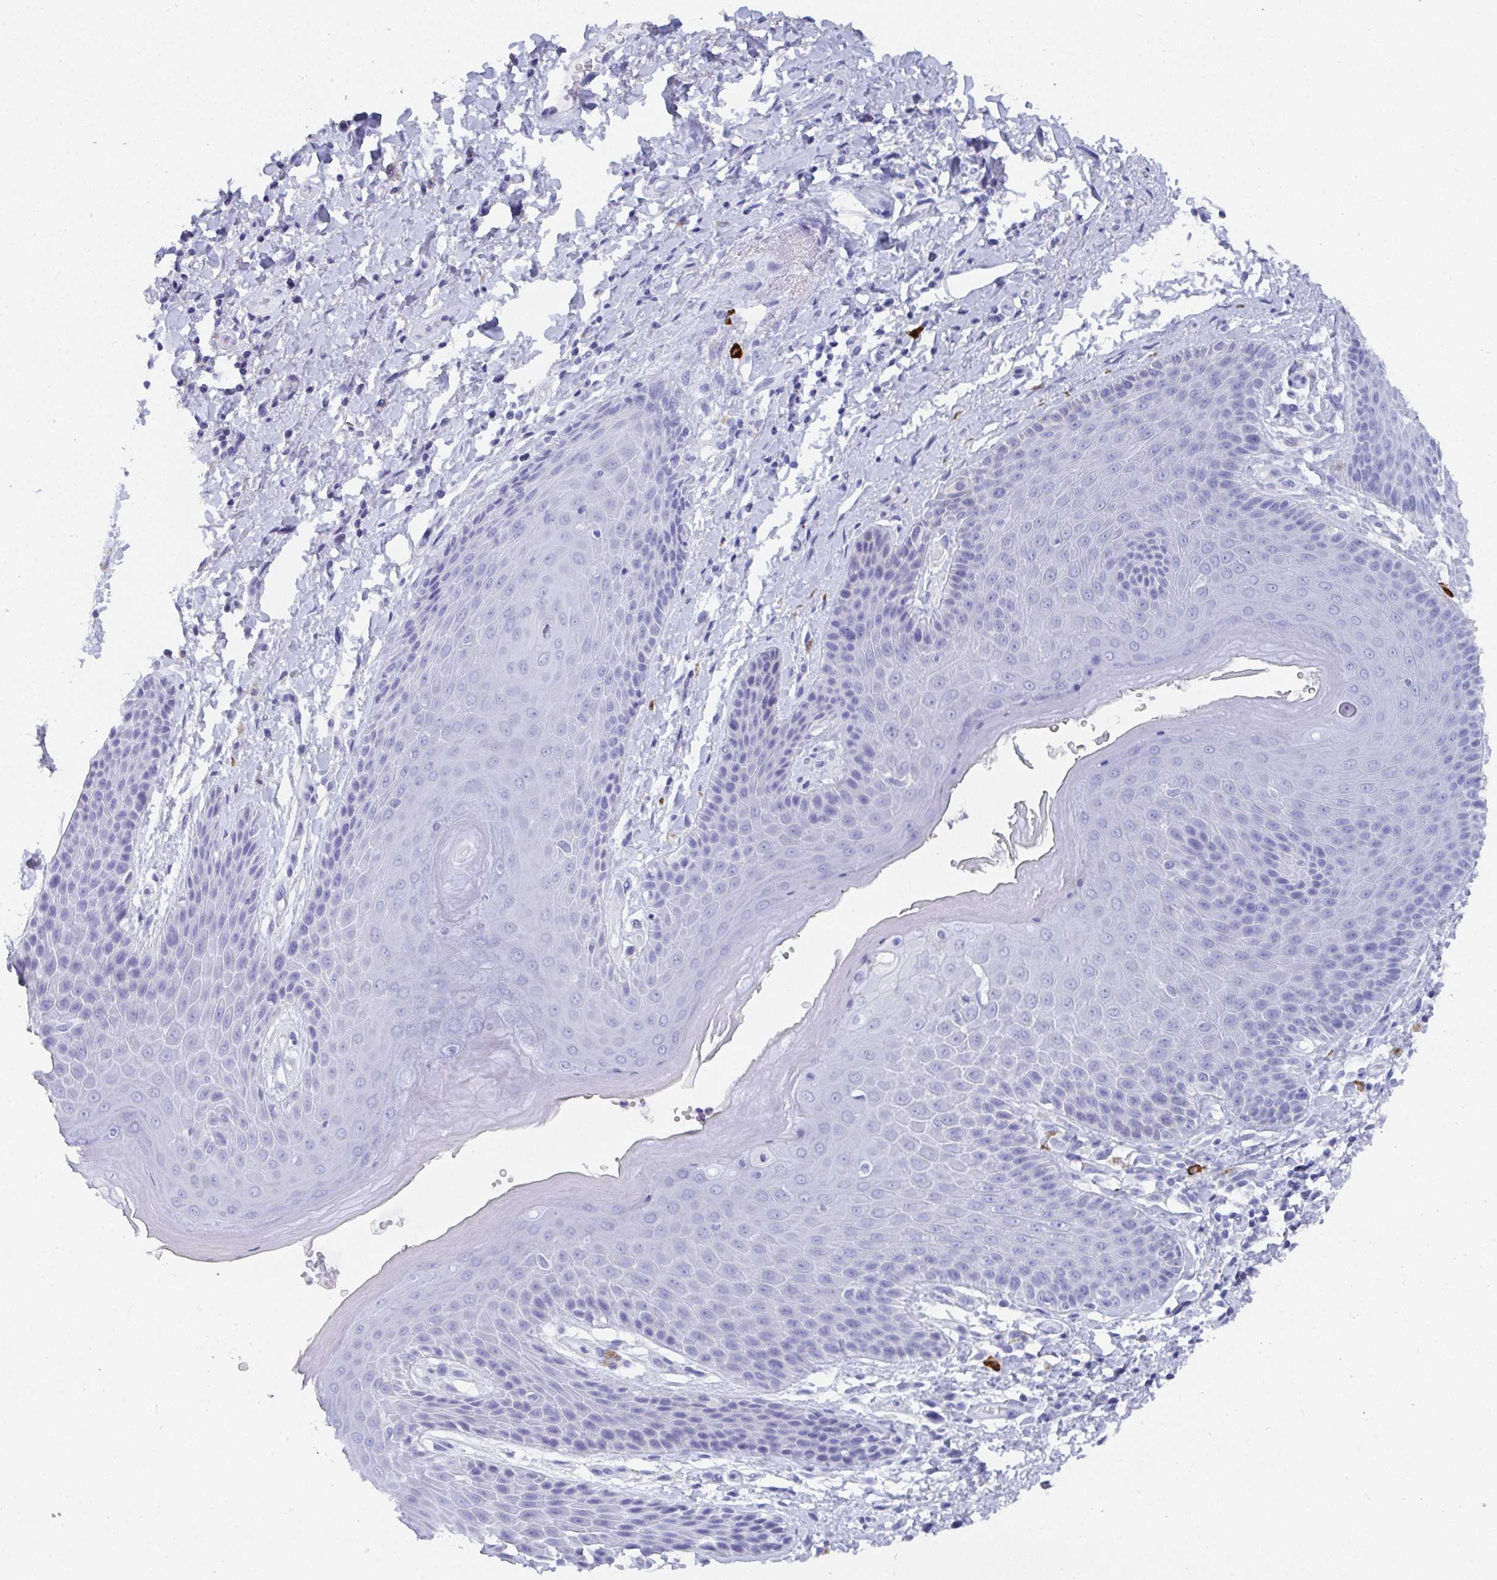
{"staining": {"intensity": "negative", "quantity": "none", "location": "none"}, "tissue": "skin", "cell_type": "Epidermal cells", "image_type": "normal", "snomed": [{"axis": "morphology", "description": "Normal tissue, NOS"}, {"axis": "topography", "description": "Anal"}, {"axis": "topography", "description": "Peripheral nerve tissue"}], "caption": "High power microscopy histopathology image of an IHC histopathology image of benign skin, revealing no significant staining in epidermal cells.", "gene": "GRIA1", "patient": {"sex": "male", "age": 51}}